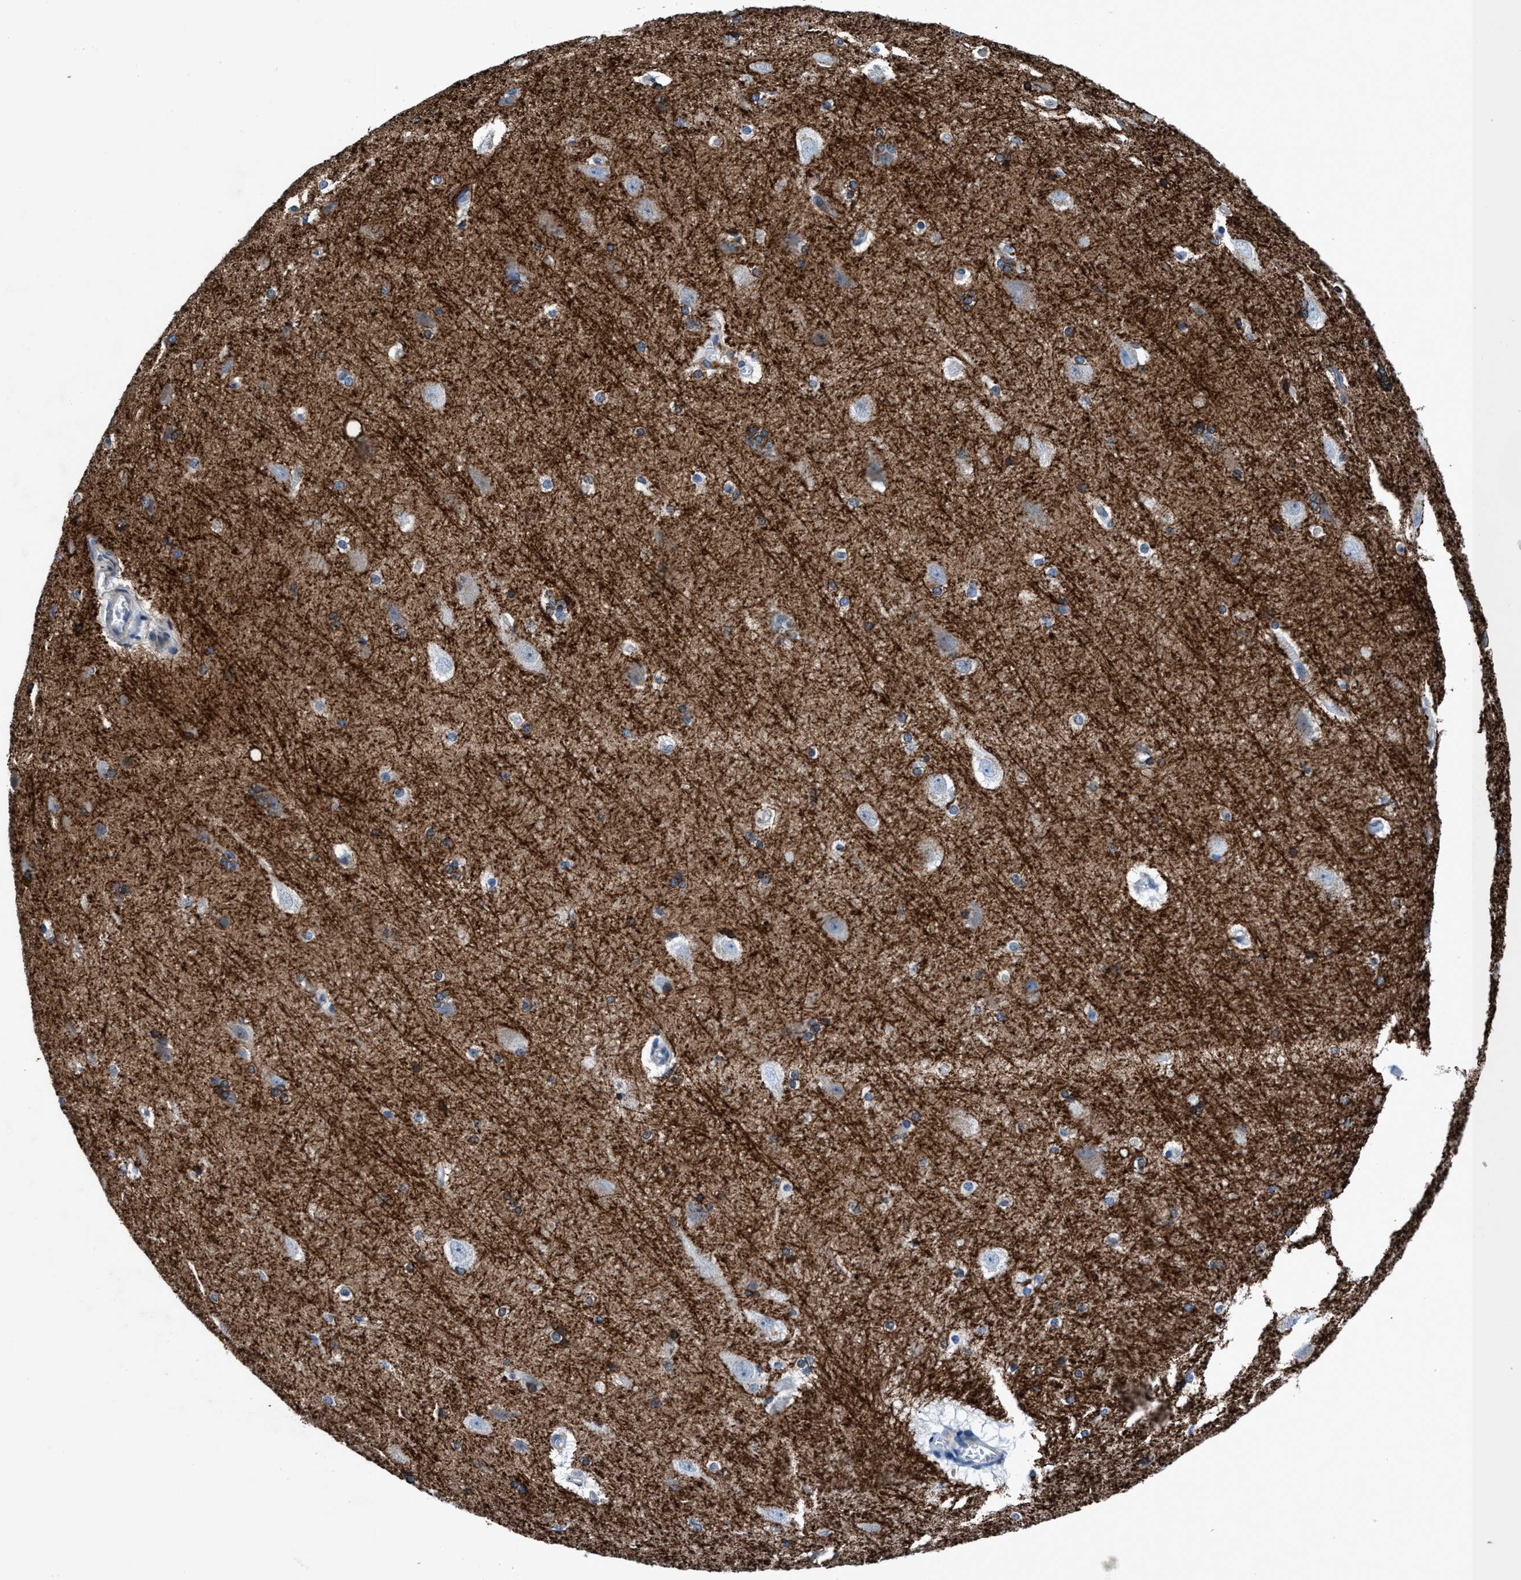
{"staining": {"intensity": "negative", "quantity": "none", "location": "none"}, "tissue": "cerebral cortex", "cell_type": "Endothelial cells", "image_type": "normal", "snomed": [{"axis": "morphology", "description": "Normal tissue, NOS"}, {"axis": "topography", "description": "Cerebral cortex"}, {"axis": "topography", "description": "Hippocampus"}], "caption": "An immunohistochemistry micrograph of normal cerebral cortex is shown. There is no staining in endothelial cells of cerebral cortex.", "gene": "TMEM94", "patient": {"sex": "female", "age": 19}}